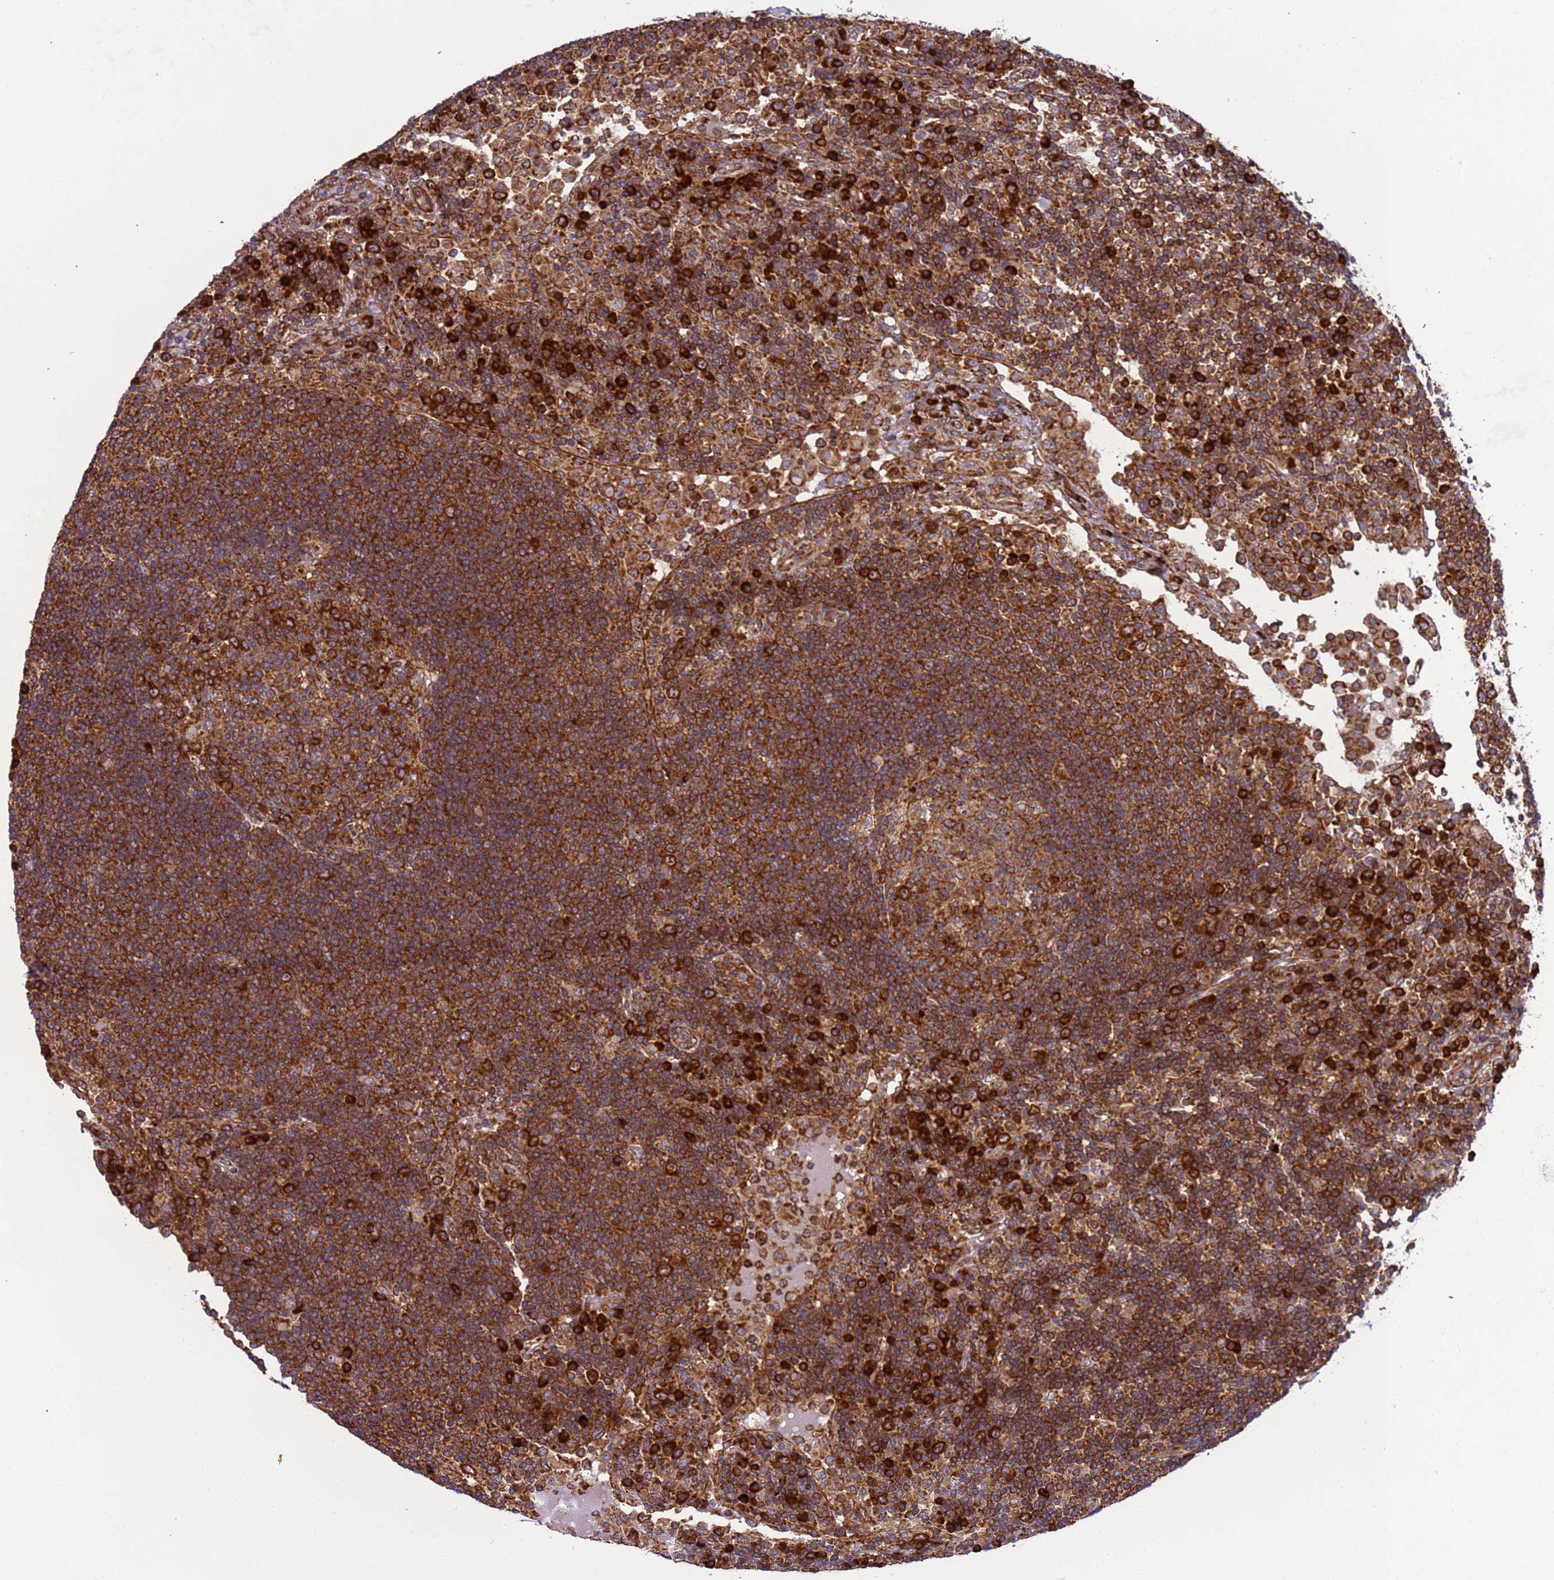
{"staining": {"intensity": "strong", "quantity": ">75%", "location": "cytoplasmic/membranous"}, "tissue": "lymph node", "cell_type": "Germinal center cells", "image_type": "normal", "snomed": [{"axis": "morphology", "description": "Normal tissue, NOS"}, {"axis": "topography", "description": "Lymph node"}], "caption": "Immunohistochemistry (IHC) photomicrograph of normal lymph node: lymph node stained using immunohistochemistry (IHC) shows high levels of strong protein expression localized specifically in the cytoplasmic/membranous of germinal center cells, appearing as a cytoplasmic/membranous brown color.", "gene": "RPL36", "patient": {"sex": "female", "age": 53}}